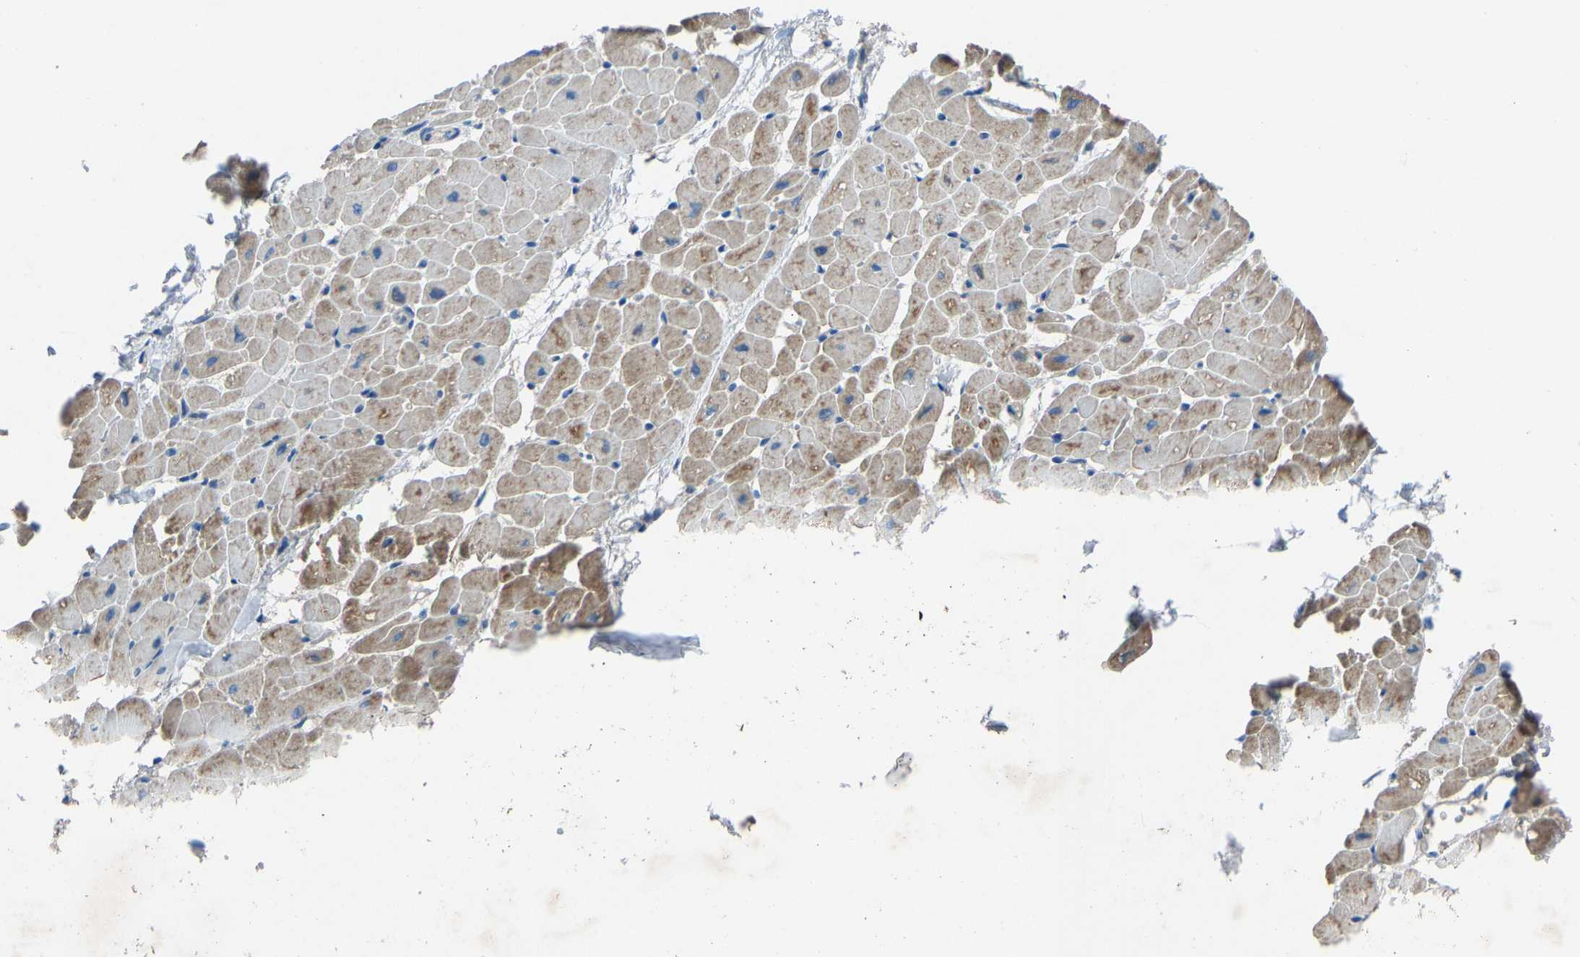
{"staining": {"intensity": "moderate", "quantity": "25%-75%", "location": "cytoplasmic/membranous"}, "tissue": "heart muscle", "cell_type": "Cardiomyocytes", "image_type": "normal", "snomed": [{"axis": "morphology", "description": "Normal tissue, NOS"}, {"axis": "topography", "description": "Heart"}], "caption": "High-magnification brightfield microscopy of unremarkable heart muscle stained with DAB (brown) and counterstained with hematoxylin (blue). cardiomyocytes exhibit moderate cytoplasmic/membranous positivity is seen in about25%-75% of cells.", "gene": "GRK6", "patient": {"sex": "male", "age": 45}}